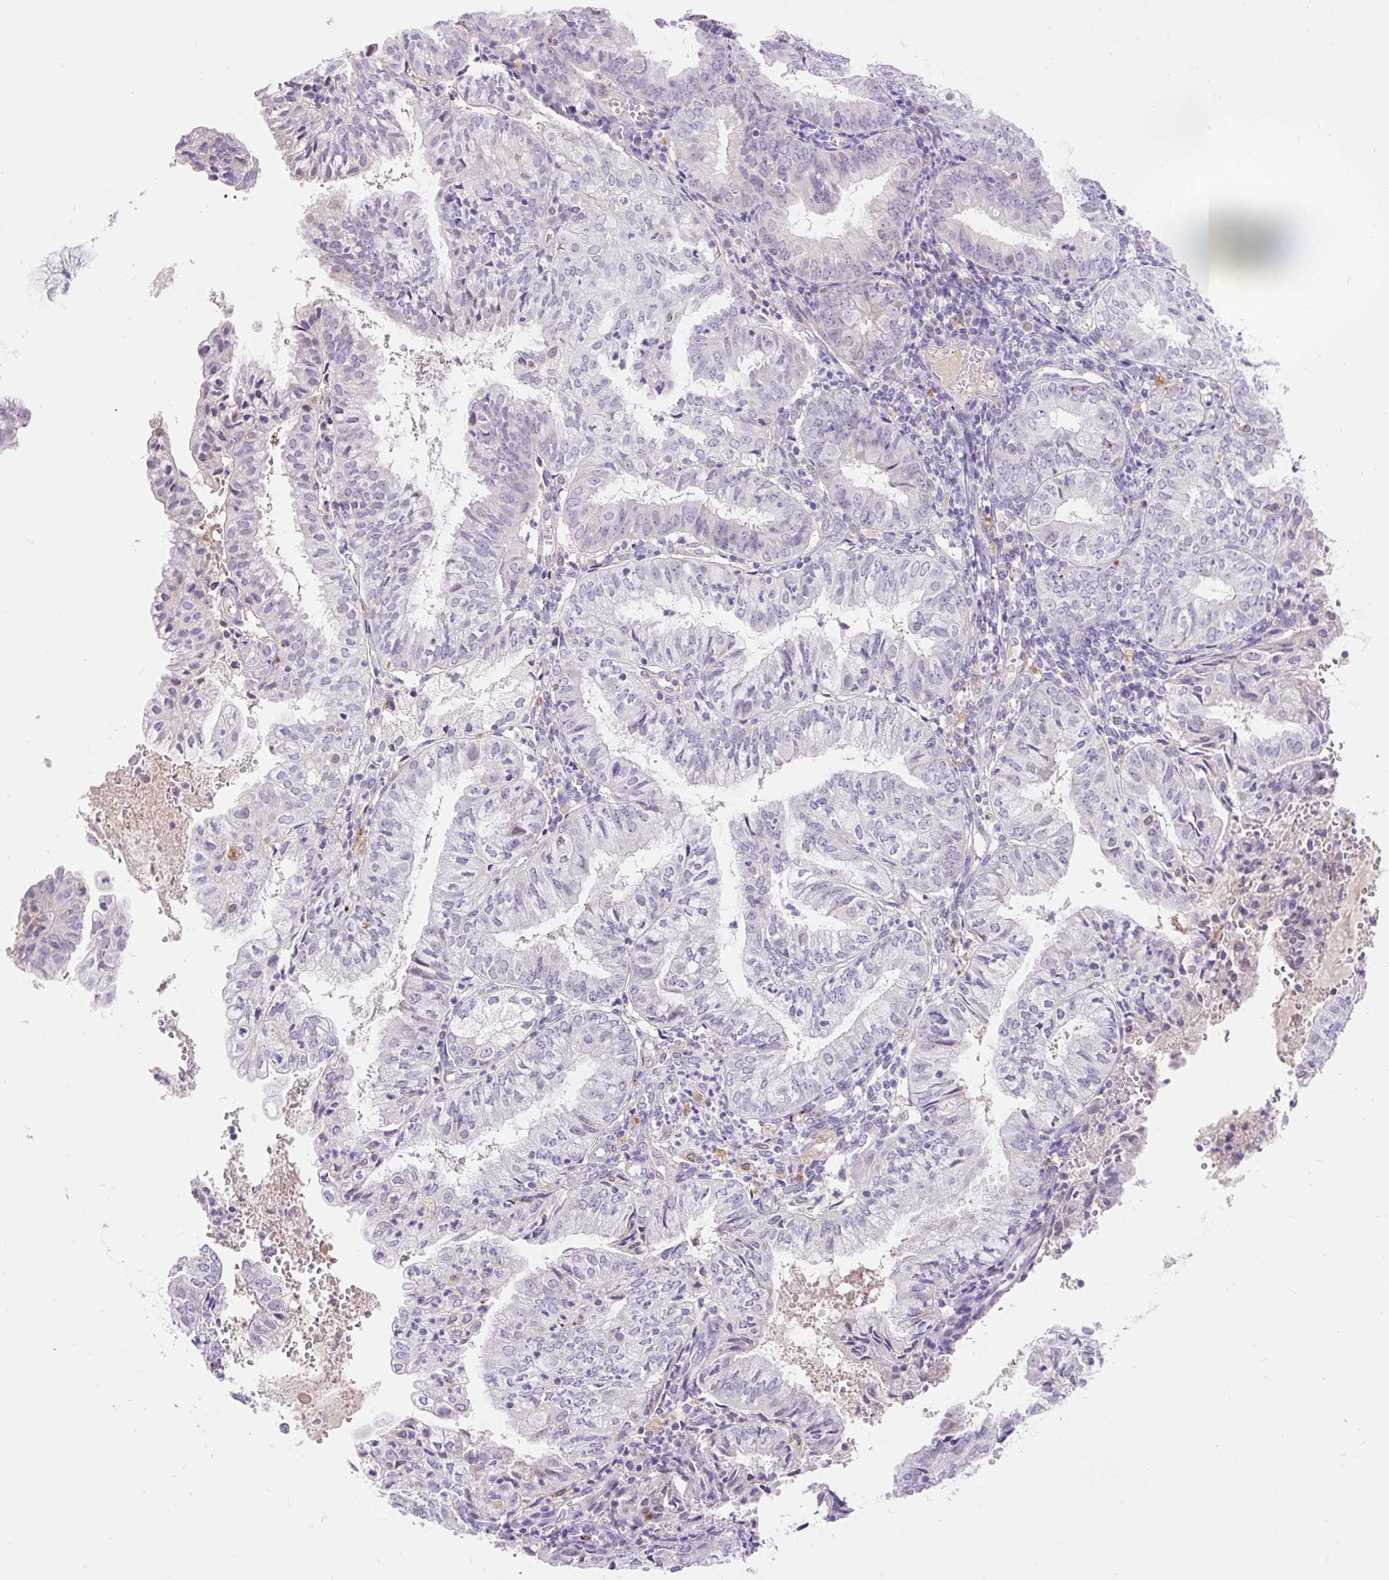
{"staining": {"intensity": "negative", "quantity": "none", "location": "none"}, "tissue": "endometrial cancer", "cell_type": "Tumor cells", "image_type": "cancer", "snomed": [{"axis": "morphology", "description": "Adenocarcinoma, NOS"}, {"axis": "topography", "description": "Endometrium"}], "caption": "An IHC histopathology image of endometrial cancer is shown. There is no staining in tumor cells of endometrial cancer.", "gene": "TMEM150C", "patient": {"sex": "female", "age": 55}}